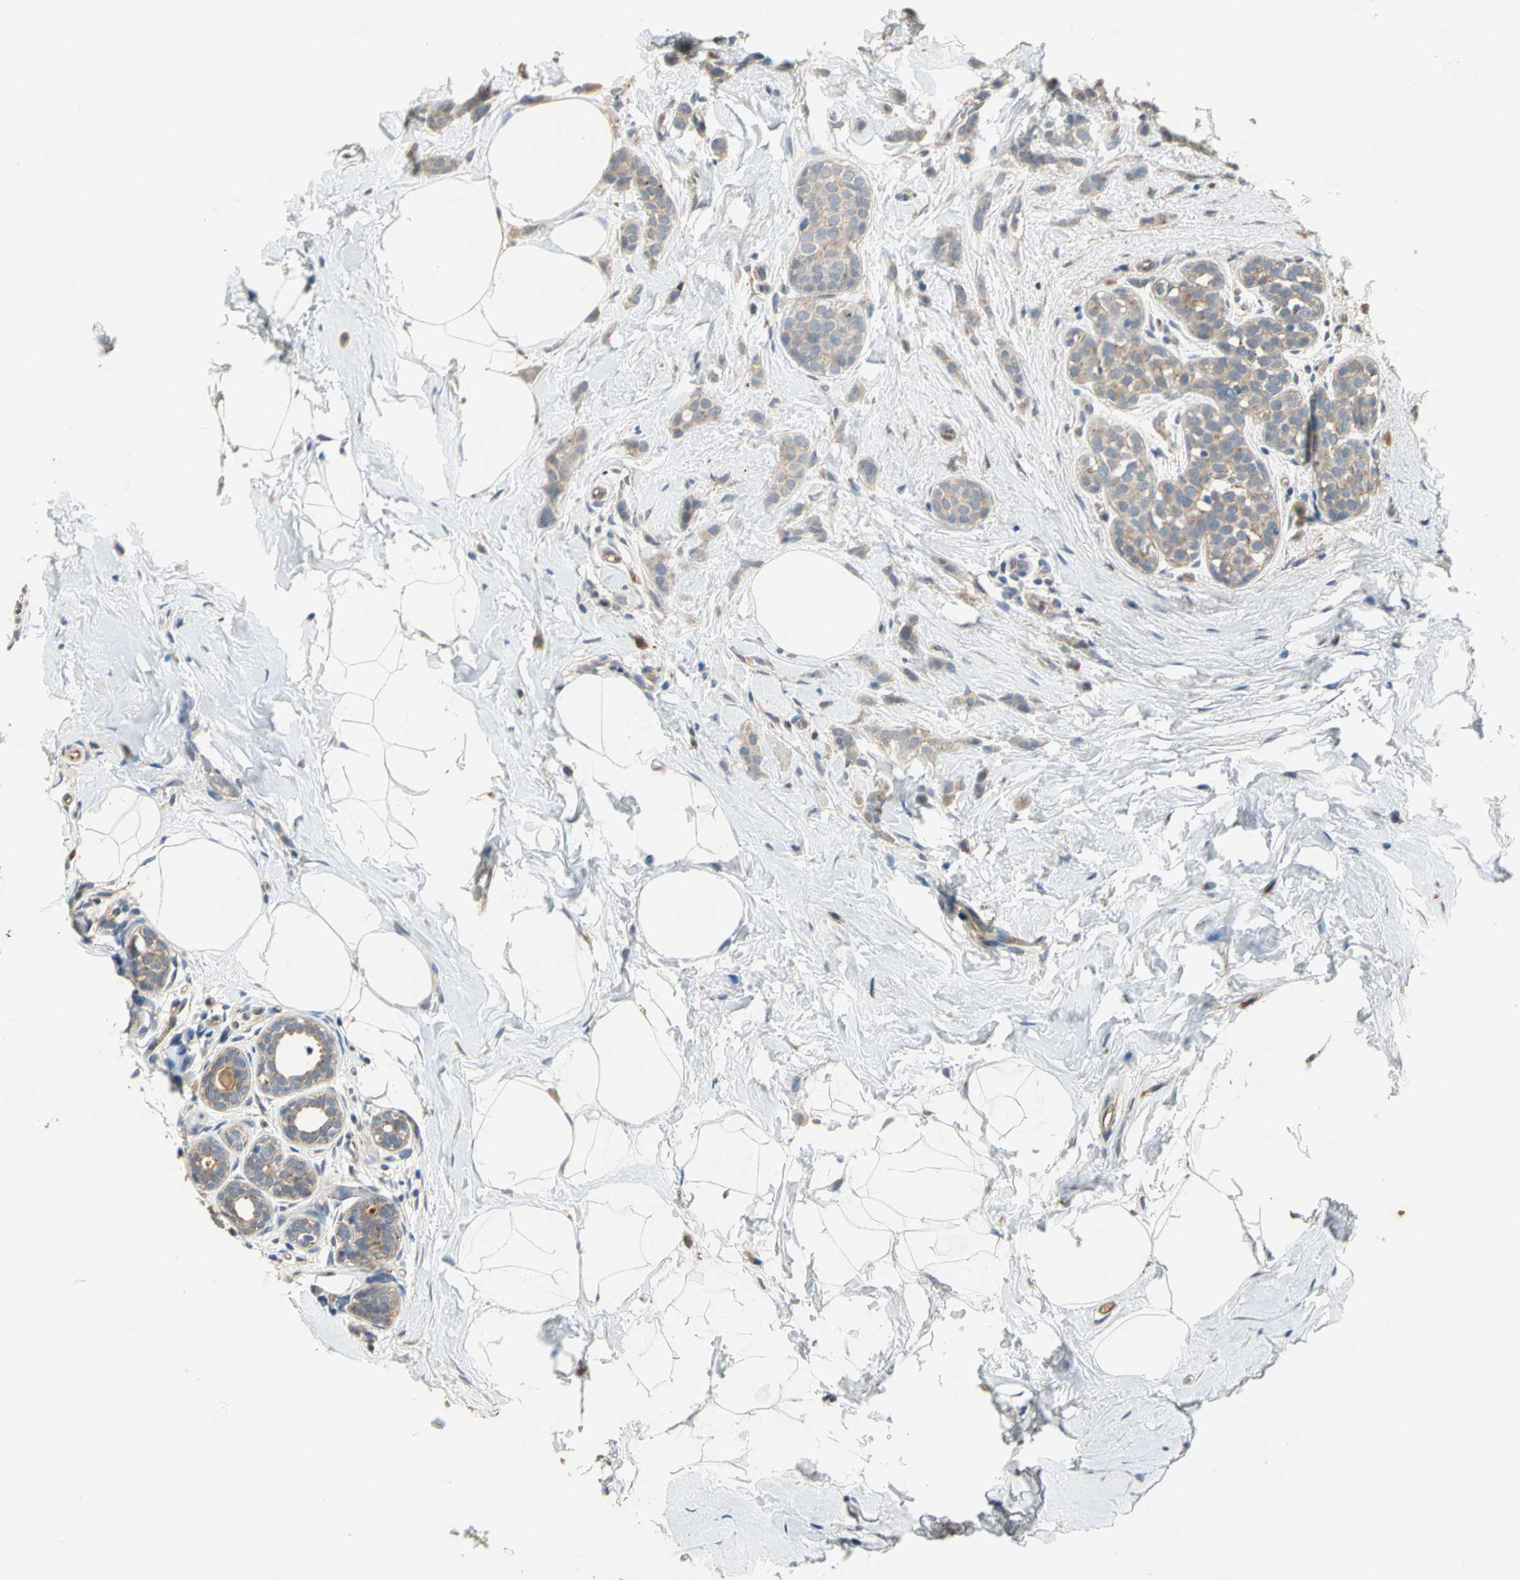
{"staining": {"intensity": "weak", "quantity": ">75%", "location": "cytoplasmic/membranous"}, "tissue": "breast cancer", "cell_type": "Tumor cells", "image_type": "cancer", "snomed": [{"axis": "morphology", "description": "Lobular carcinoma, in situ"}, {"axis": "morphology", "description": "Lobular carcinoma"}, {"axis": "topography", "description": "Breast"}], "caption": "This histopathology image reveals IHC staining of human lobular carcinoma in situ (breast), with low weak cytoplasmic/membranous expression in about >75% of tumor cells.", "gene": "IL17RB", "patient": {"sex": "female", "age": 41}}